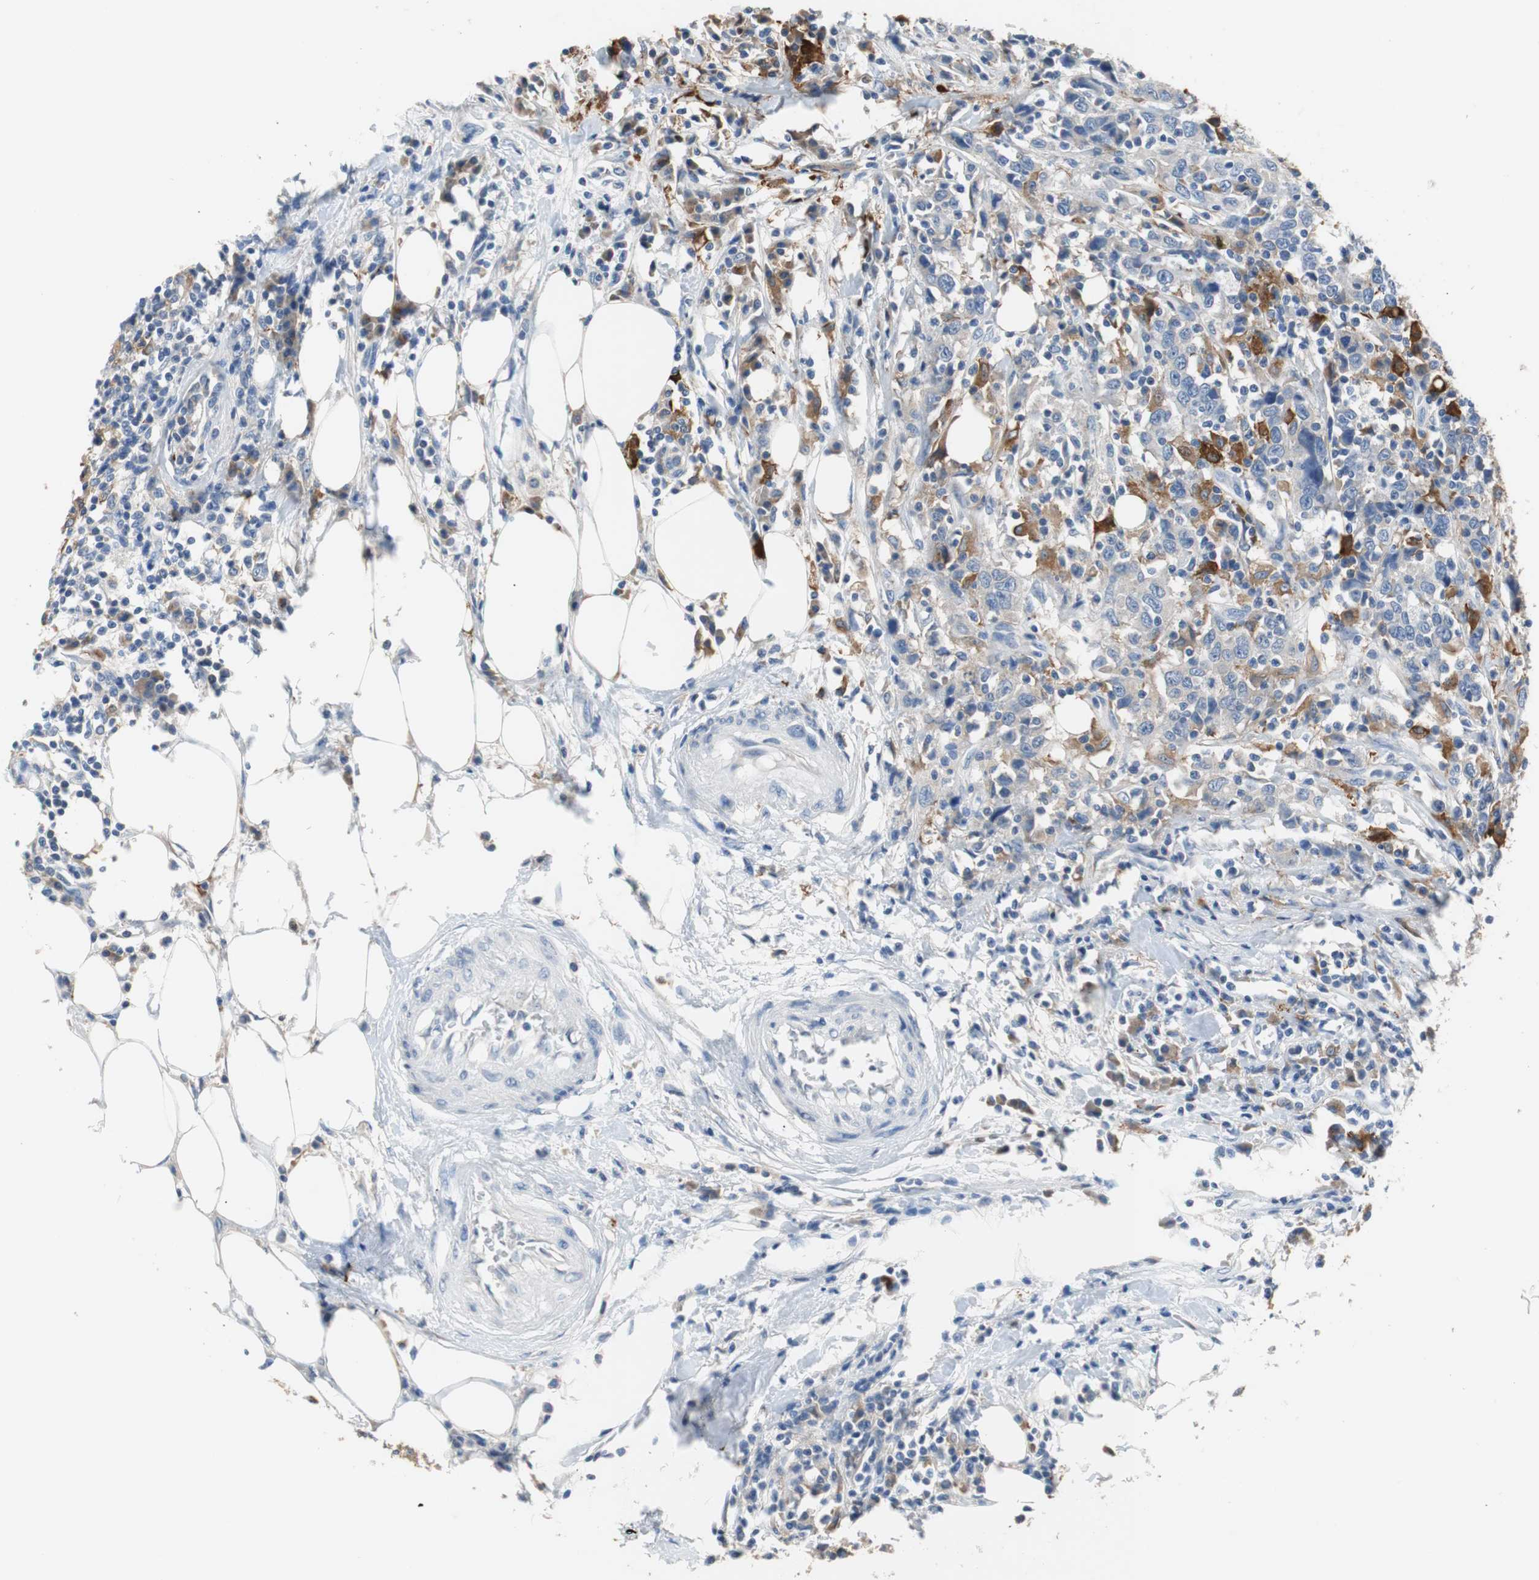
{"staining": {"intensity": "negative", "quantity": "none", "location": "none"}, "tissue": "urothelial cancer", "cell_type": "Tumor cells", "image_type": "cancer", "snomed": [{"axis": "morphology", "description": "Urothelial carcinoma, High grade"}, {"axis": "topography", "description": "Urinary bladder"}], "caption": "IHC of urothelial carcinoma (high-grade) shows no expression in tumor cells.", "gene": "PI15", "patient": {"sex": "male", "age": 61}}